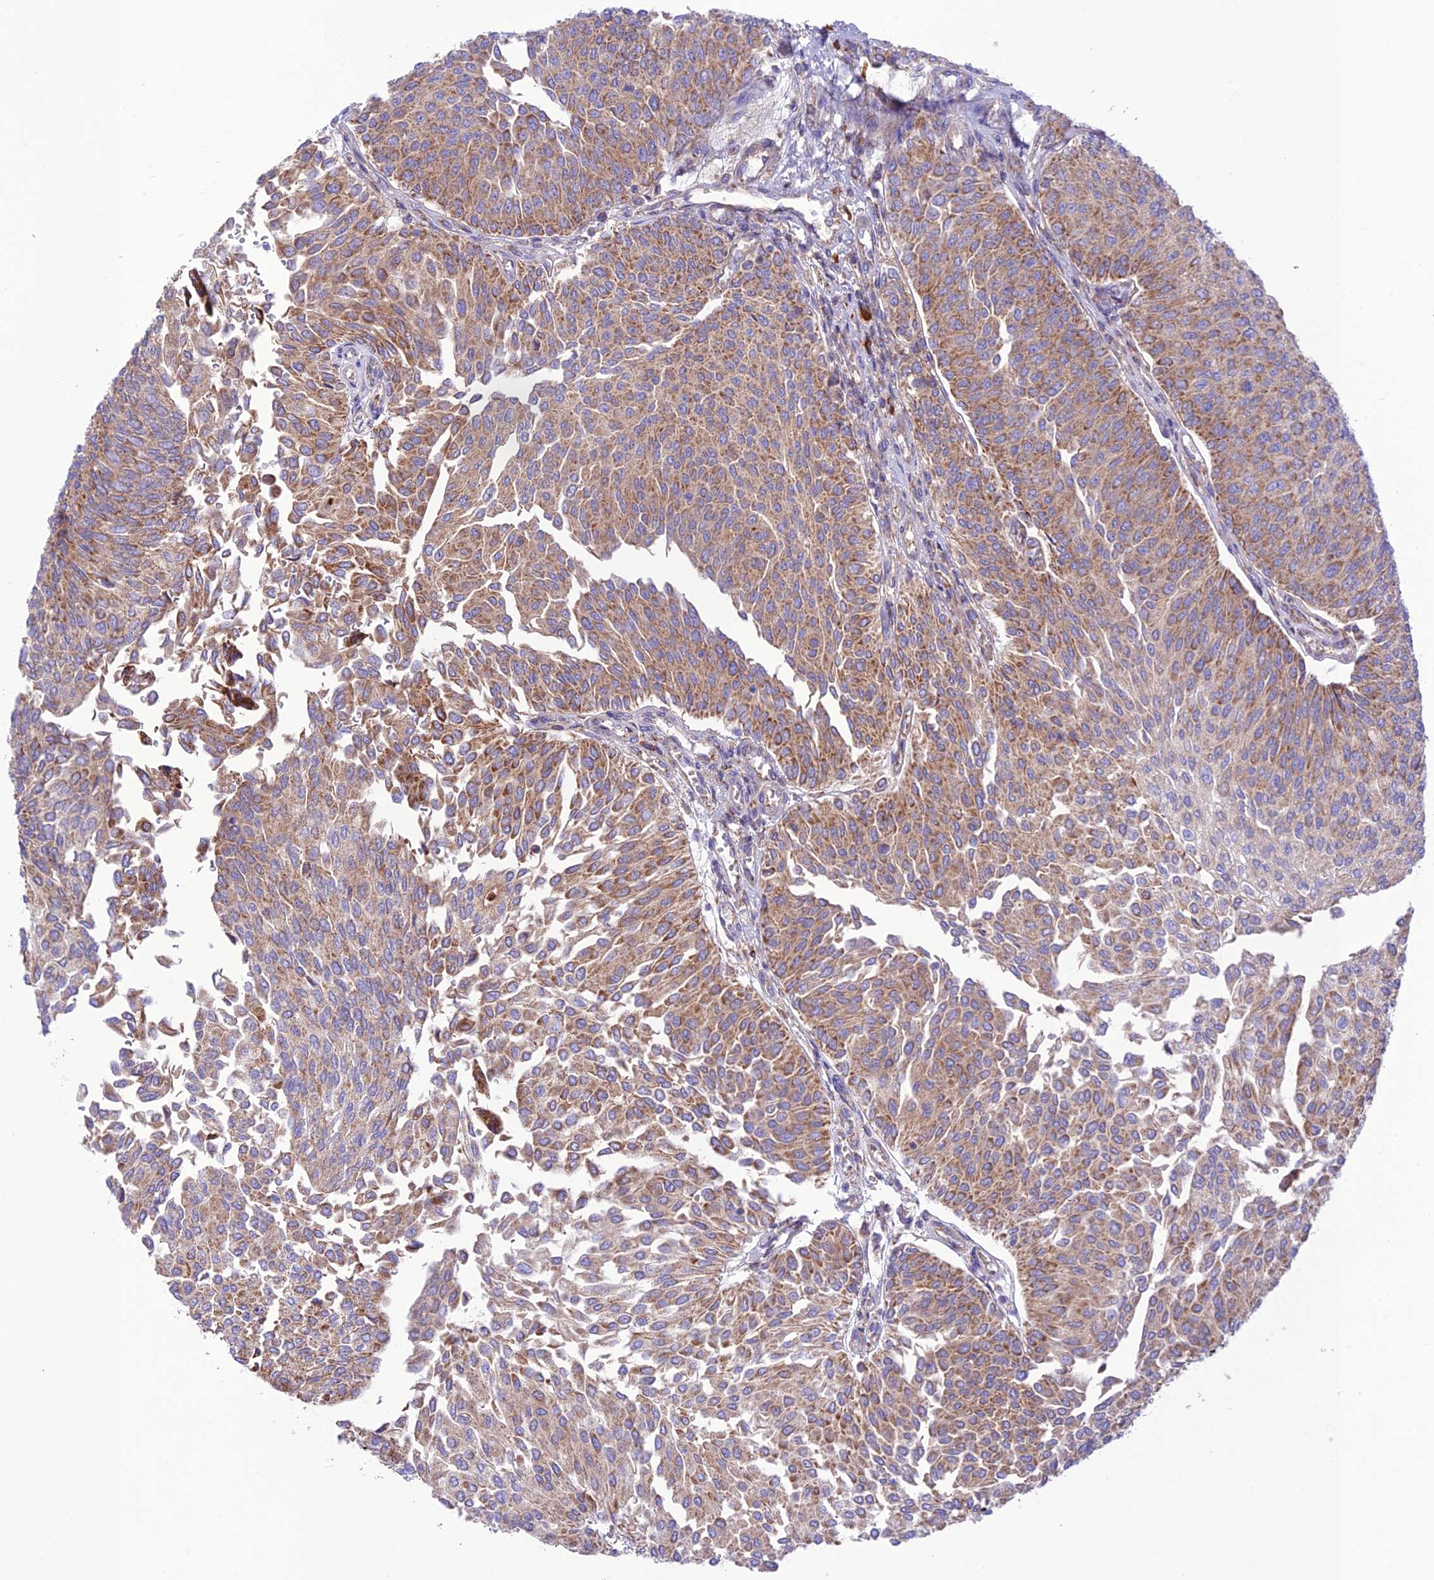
{"staining": {"intensity": "moderate", "quantity": ">75%", "location": "cytoplasmic/membranous"}, "tissue": "urothelial cancer", "cell_type": "Tumor cells", "image_type": "cancer", "snomed": [{"axis": "morphology", "description": "Urothelial carcinoma, High grade"}, {"axis": "topography", "description": "Urinary bladder"}], "caption": "A photomicrograph of human high-grade urothelial carcinoma stained for a protein reveals moderate cytoplasmic/membranous brown staining in tumor cells.", "gene": "UAP1L1", "patient": {"sex": "female", "age": 79}}